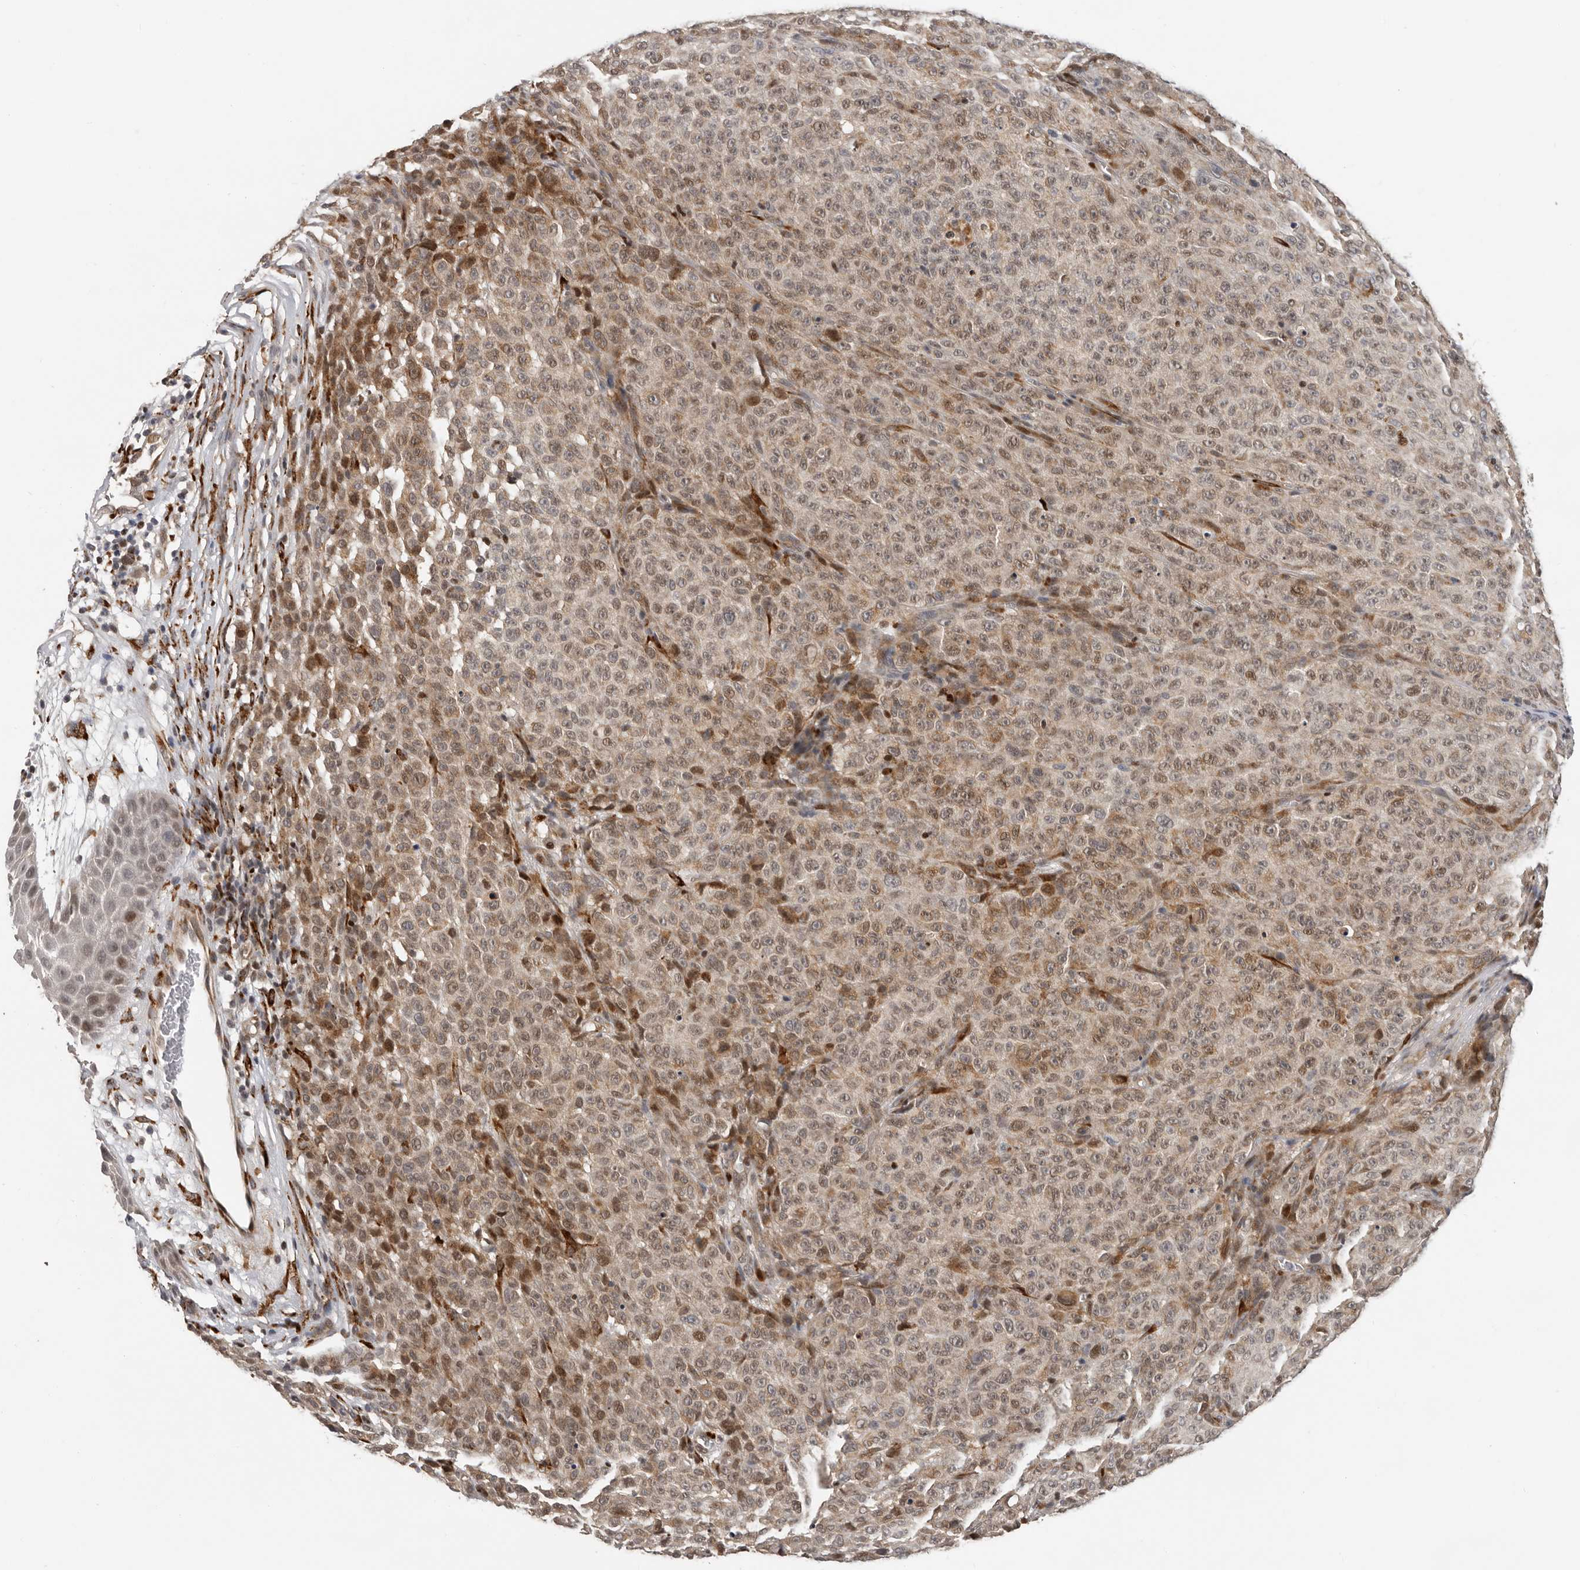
{"staining": {"intensity": "moderate", "quantity": ">75%", "location": "nuclear"}, "tissue": "melanoma", "cell_type": "Tumor cells", "image_type": "cancer", "snomed": [{"axis": "morphology", "description": "Malignant melanoma, NOS"}, {"axis": "topography", "description": "Skin"}], "caption": "Immunohistochemistry image of neoplastic tissue: malignant melanoma stained using IHC reveals medium levels of moderate protein expression localized specifically in the nuclear of tumor cells, appearing as a nuclear brown color.", "gene": "HENMT1", "patient": {"sex": "female", "age": 82}}